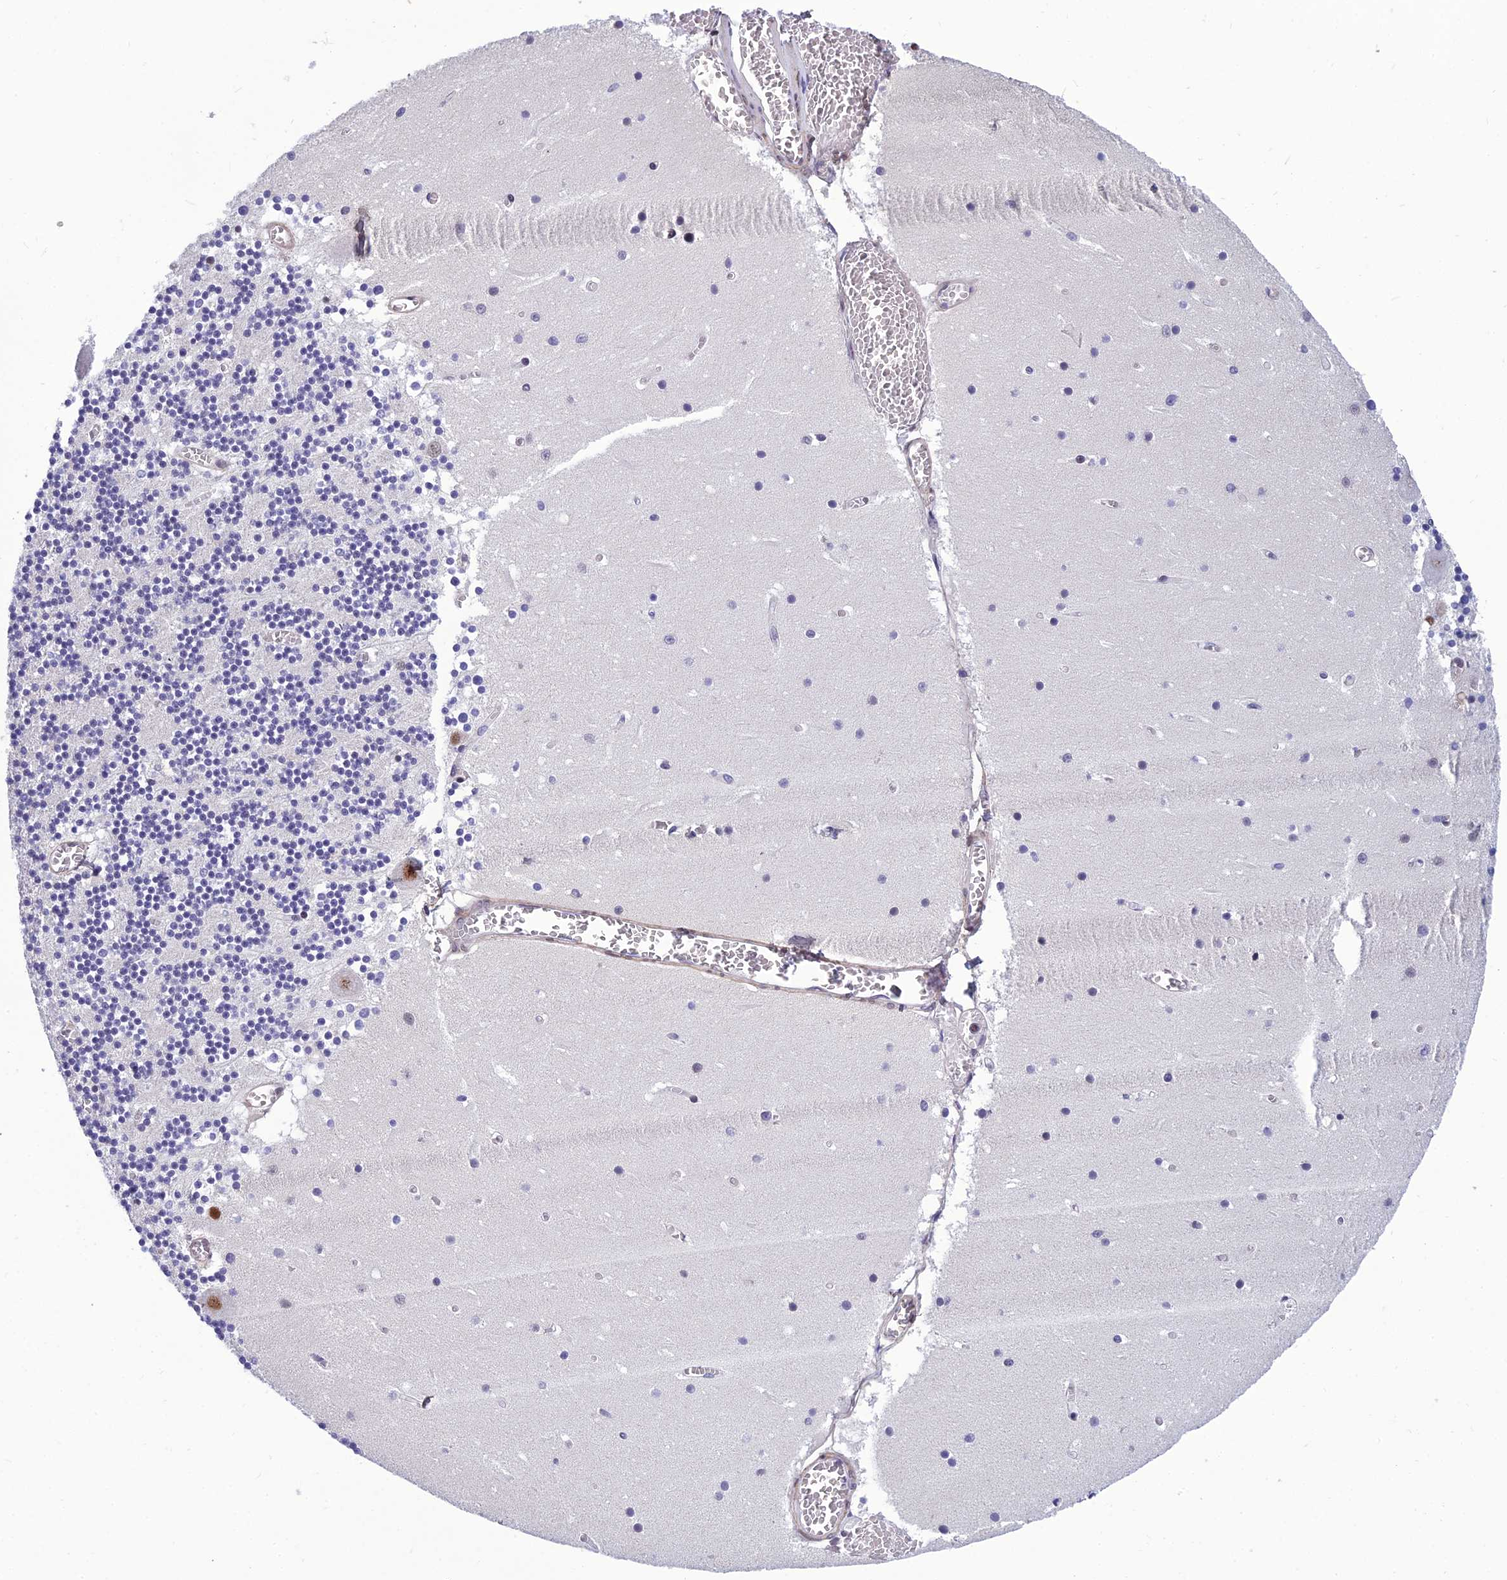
{"staining": {"intensity": "weak", "quantity": "25%-75%", "location": "nuclear"}, "tissue": "cerebellum", "cell_type": "Cells in granular layer", "image_type": "normal", "snomed": [{"axis": "morphology", "description": "Normal tissue, NOS"}, {"axis": "topography", "description": "Cerebellum"}], "caption": "Immunohistochemistry micrograph of normal cerebellum stained for a protein (brown), which demonstrates low levels of weak nuclear positivity in about 25%-75% of cells in granular layer.", "gene": "RSRC1", "patient": {"sex": "female", "age": 28}}